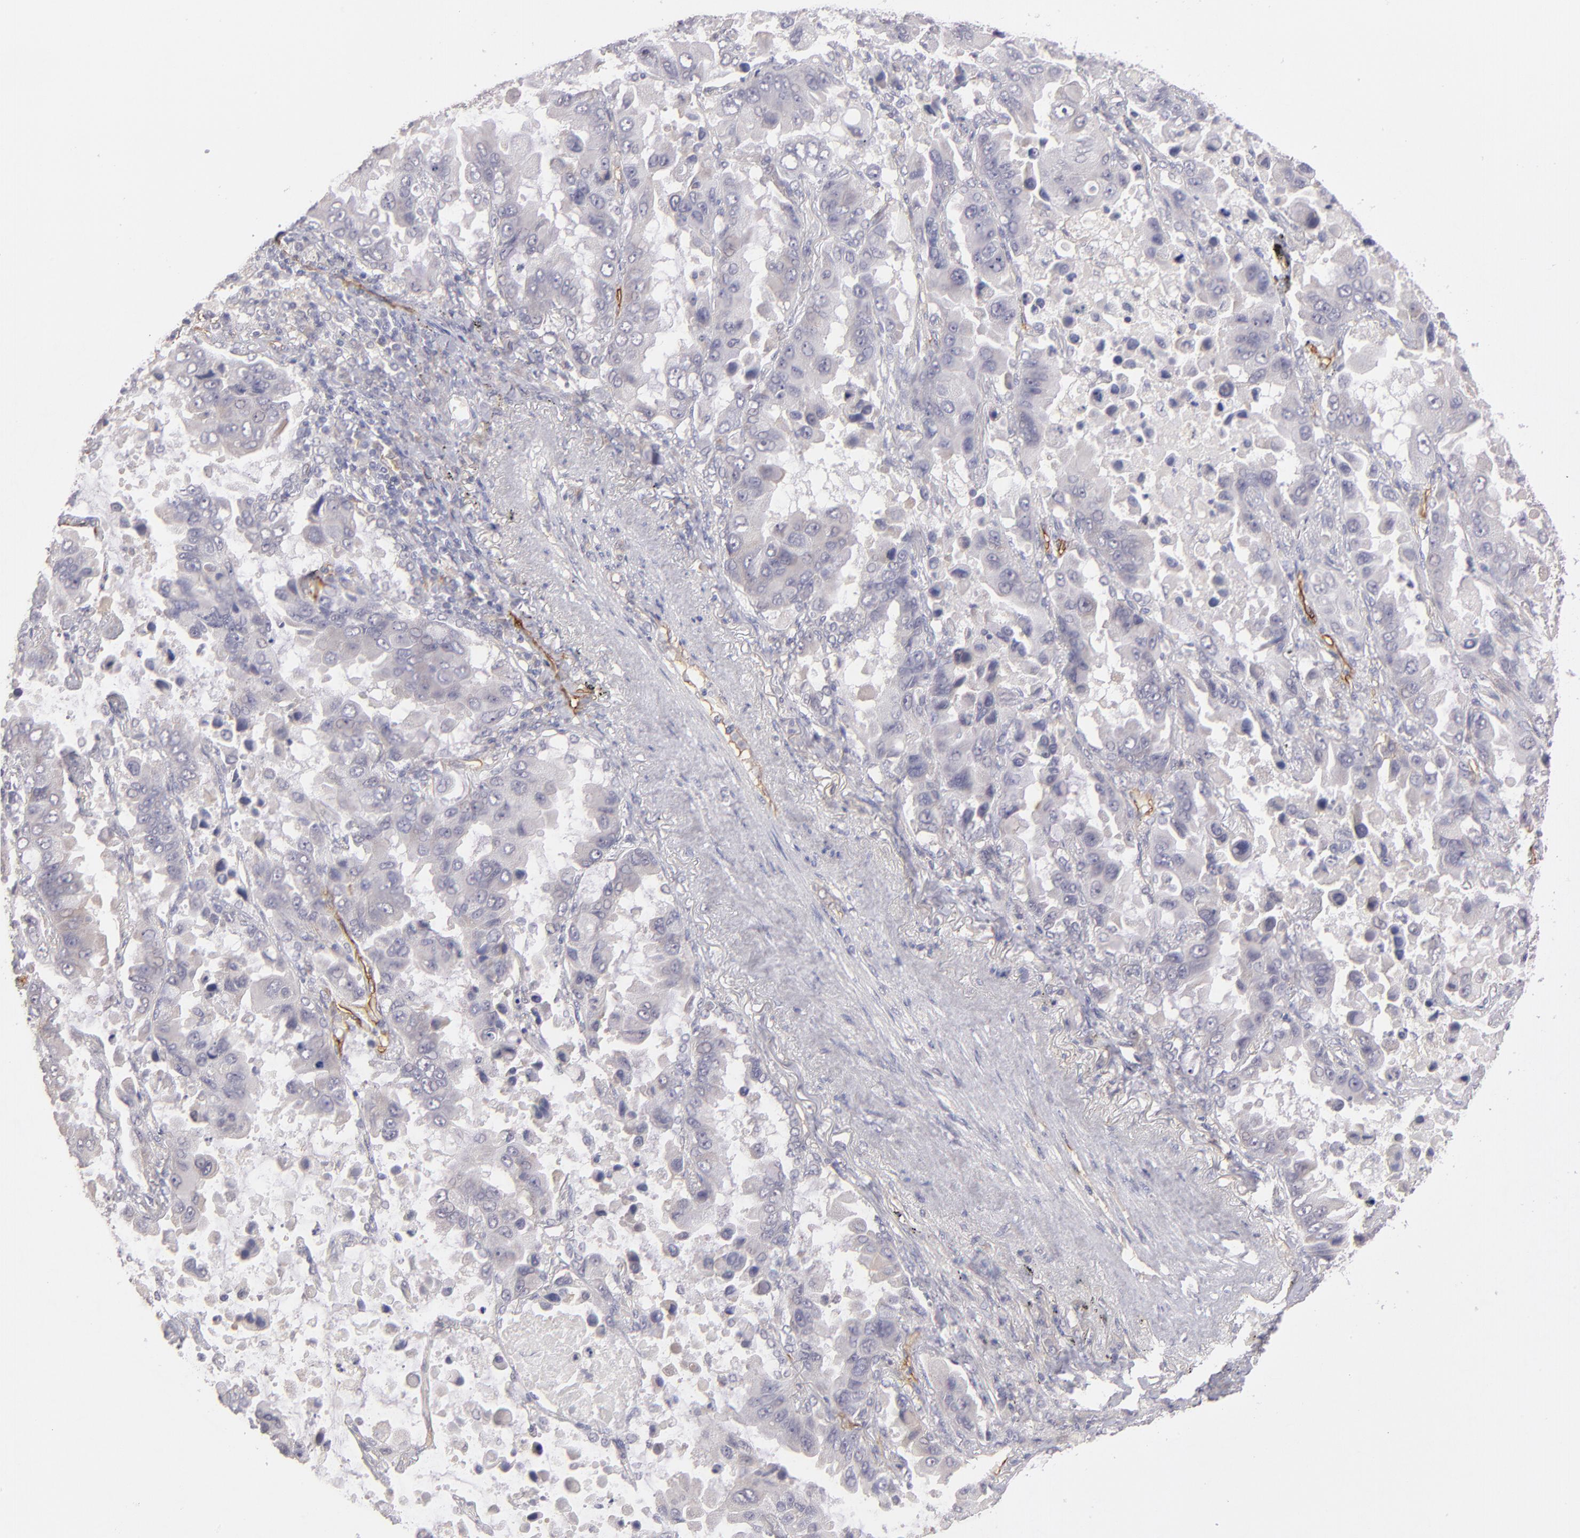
{"staining": {"intensity": "negative", "quantity": "none", "location": "none"}, "tissue": "lung cancer", "cell_type": "Tumor cells", "image_type": "cancer", "snomed": [{"axis": "morphology", "description": "Adenocarcinoma, NOS"}, {"axis": "topography", "description": "Lung"}], "caption": "High power microscopy image of an immunohistochemistry (IHC) micrograph of lung cancer, revealing no significant positivity in tumor cells.", "gene": "THBD", "patient": {"sex": "male", "age": 64}}